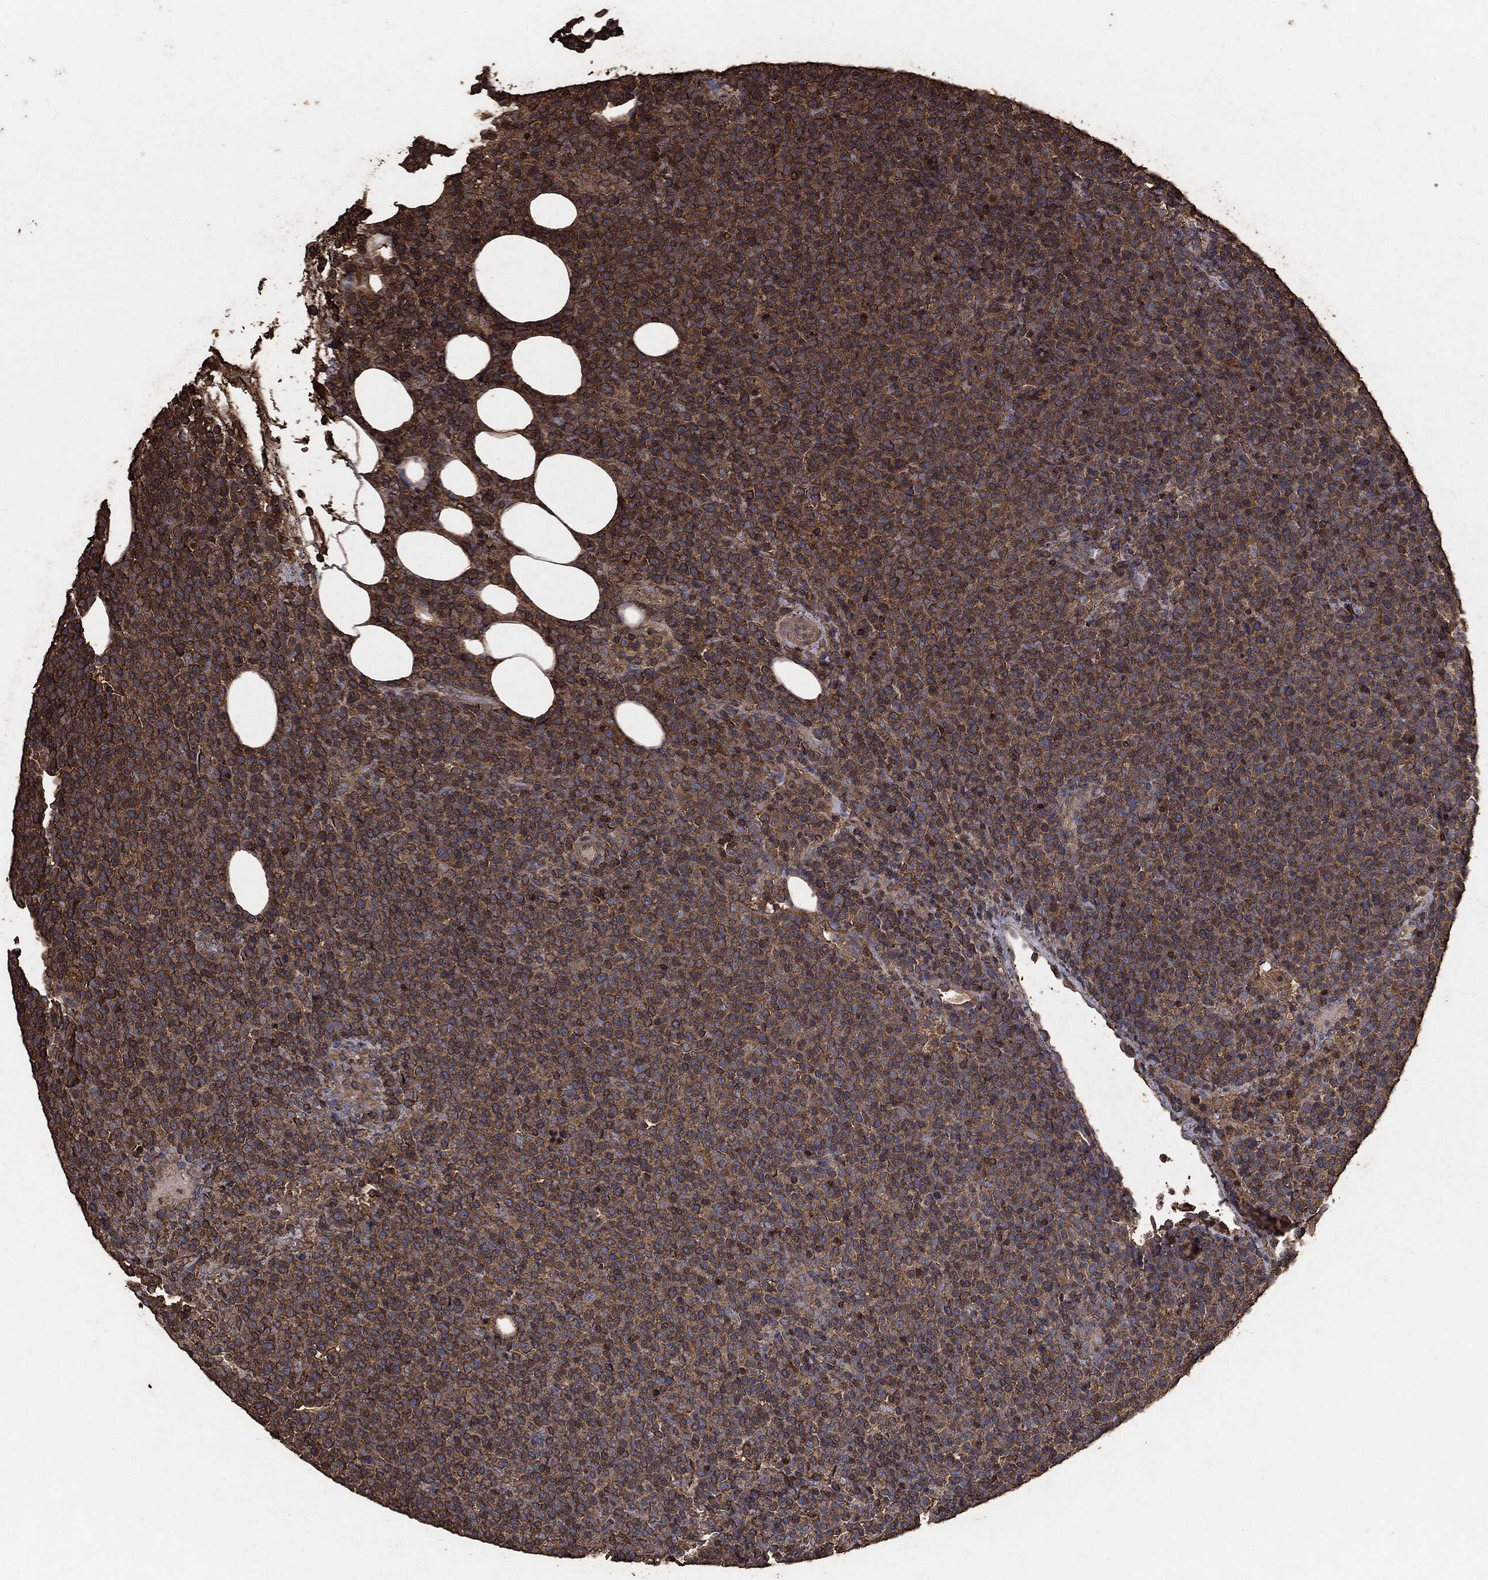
{"staining": {"intensity": "moderate", "quantity": ">75%", "location": "cytoplasmic/membranous"}, "tissue": "lymphoma", "cell_type": "Tumor cells", "image_type": "cancer", "snomed": [{"axis": "morphology", "description": "Malignant lymphoma, non-Hodgkin's type, High grade"}, {"axis": "topography", "description": "Lymph node"}], "caption": "A high-resolution image shows IHC staining of high-grade malignant lymphoma, non-Hodgkin's type, which reveals moderate cytoplasmic/membranous positivity in about >75% of tumor cells.", "gene": "MTOR", "patient": {"sex": "male", "age": 61}}